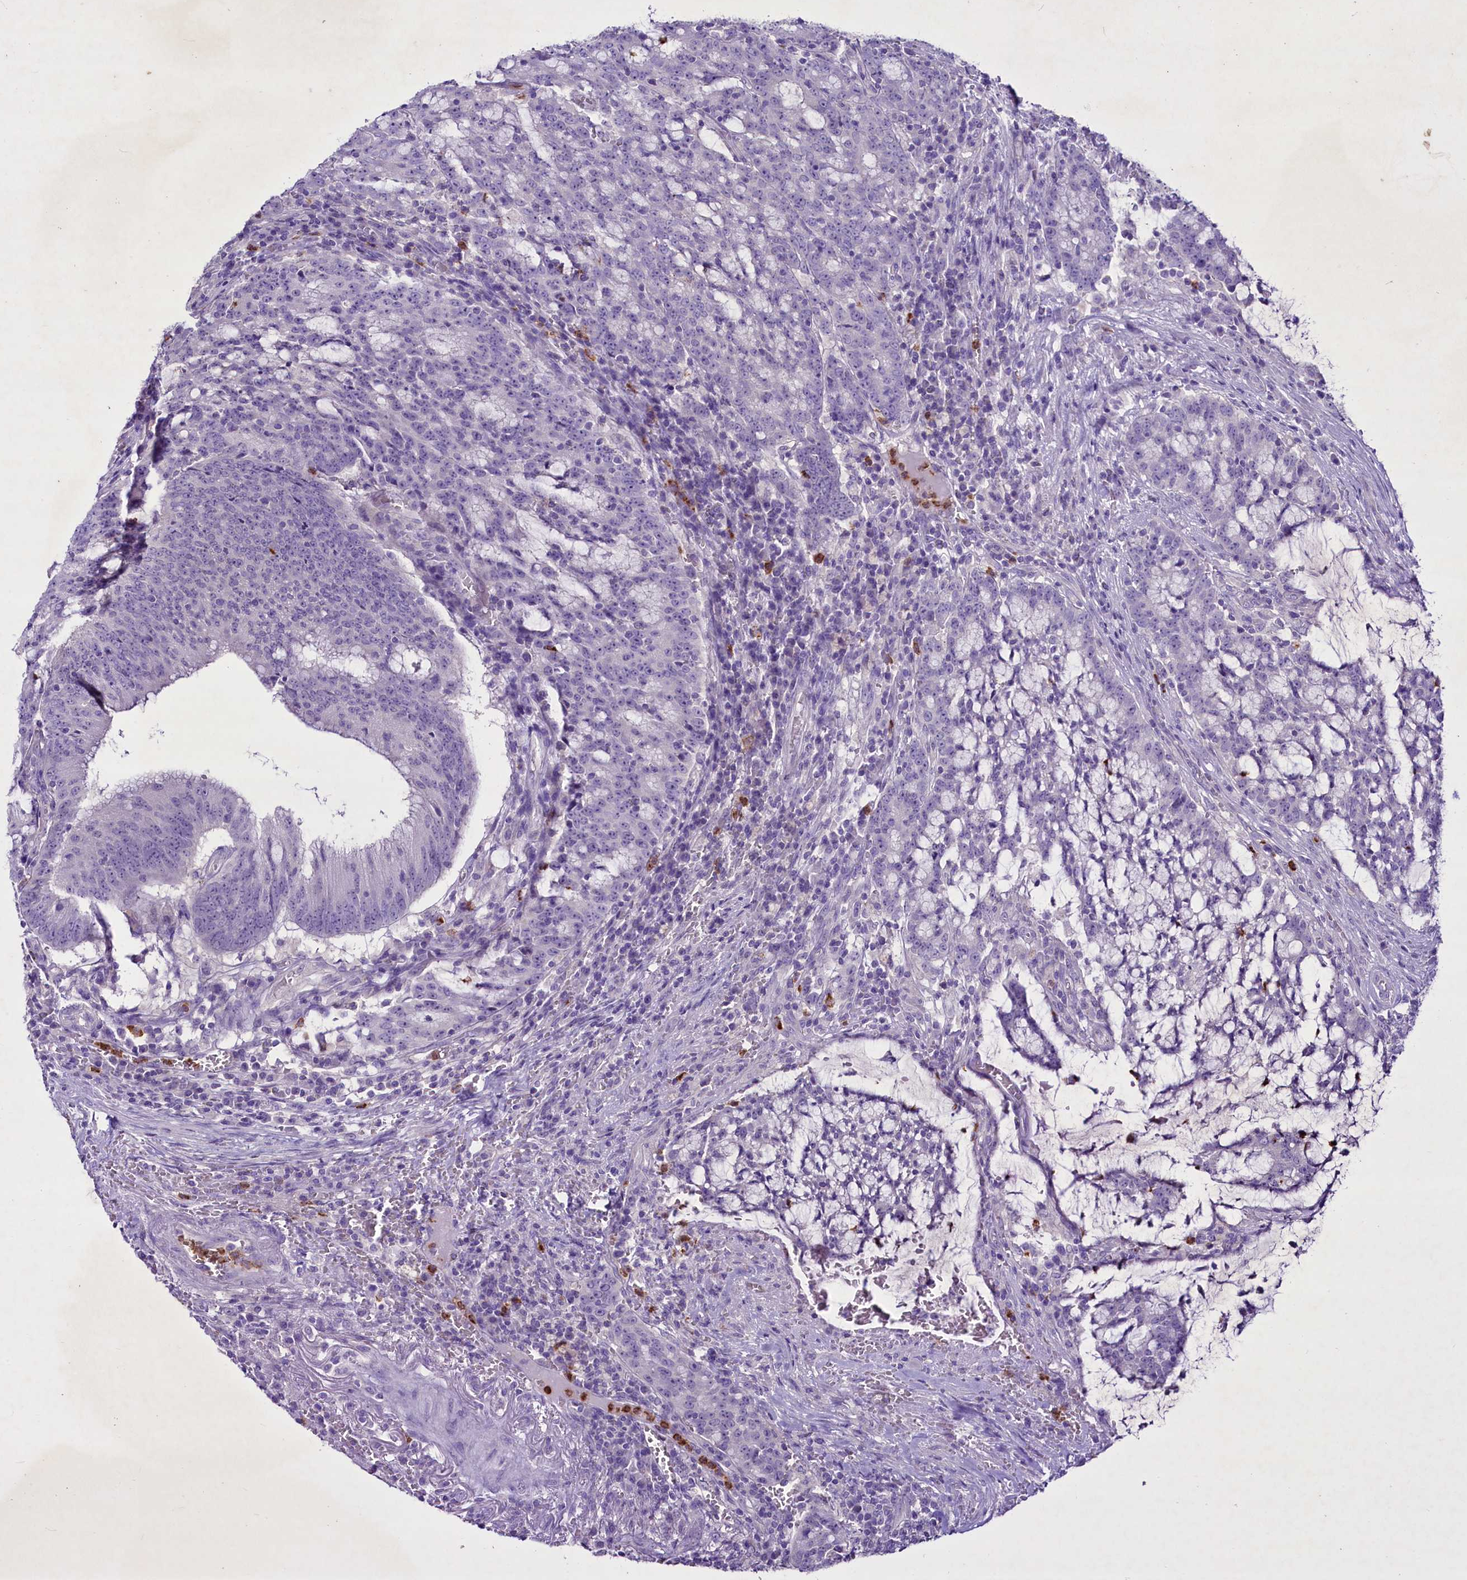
{"staining": {"intensity": "negative", "quantity": "none", "location": "none"}, "tissue": "colorectal cancer", "cell_type": "Tumor cells", "image_type": "cancer", "snomed": [{"axis": "morphology", "description": "Adenocarcinoma, NOS"}, {"axis": "topography", "description": "Rectum"}], "caption": "This histopathology image is of colorectal cancer stained with immunohistochemistry (IHC) to label a protein in brown with the nuclei are counter-stained blue. There is no expression in tumor cells.", "gene": "FAM209B", "patient": {"sex": "female", "age": 77}}